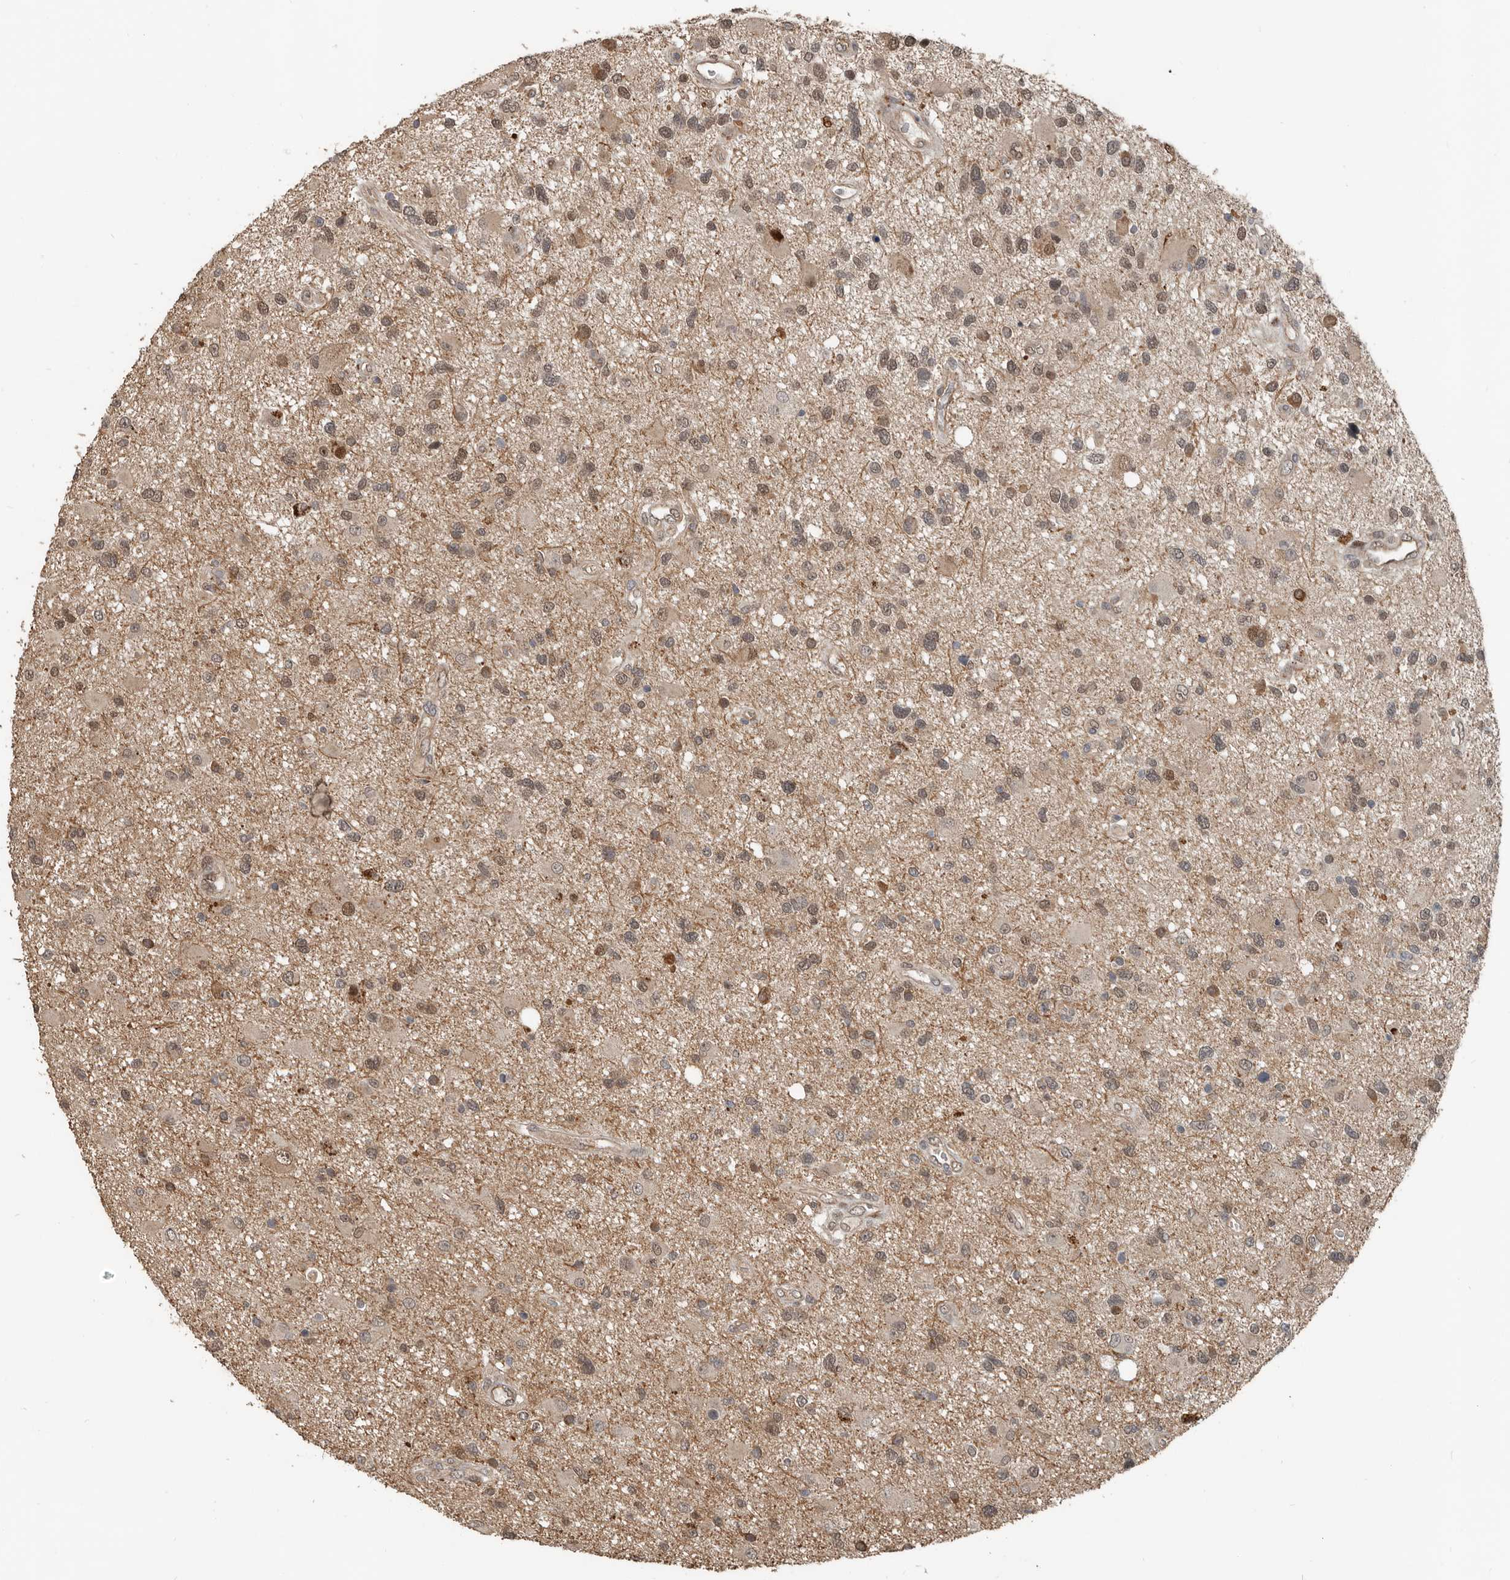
{"staining": {"intensity": "weak", "quantity": "25%-75%", "location": "cytoplasmic/membranous,nuclear"}, "tissue": "glioma", "cell_type": "Tumor cells", "image_type": "cancer", "snomed": [{"axis": "morphology", "description": "Glioma, malignant, High grade"}, {"axis": "topography", "description": "Brain"}], "caption": "This photomicrograph shows IHC staining of glioma, with low weak cytoplasmic/membranous and nuclear positivity in about 25%-75% of tumor cells.", "gene": "YOD1", "patient": {"sex": "male", "age": 33}}